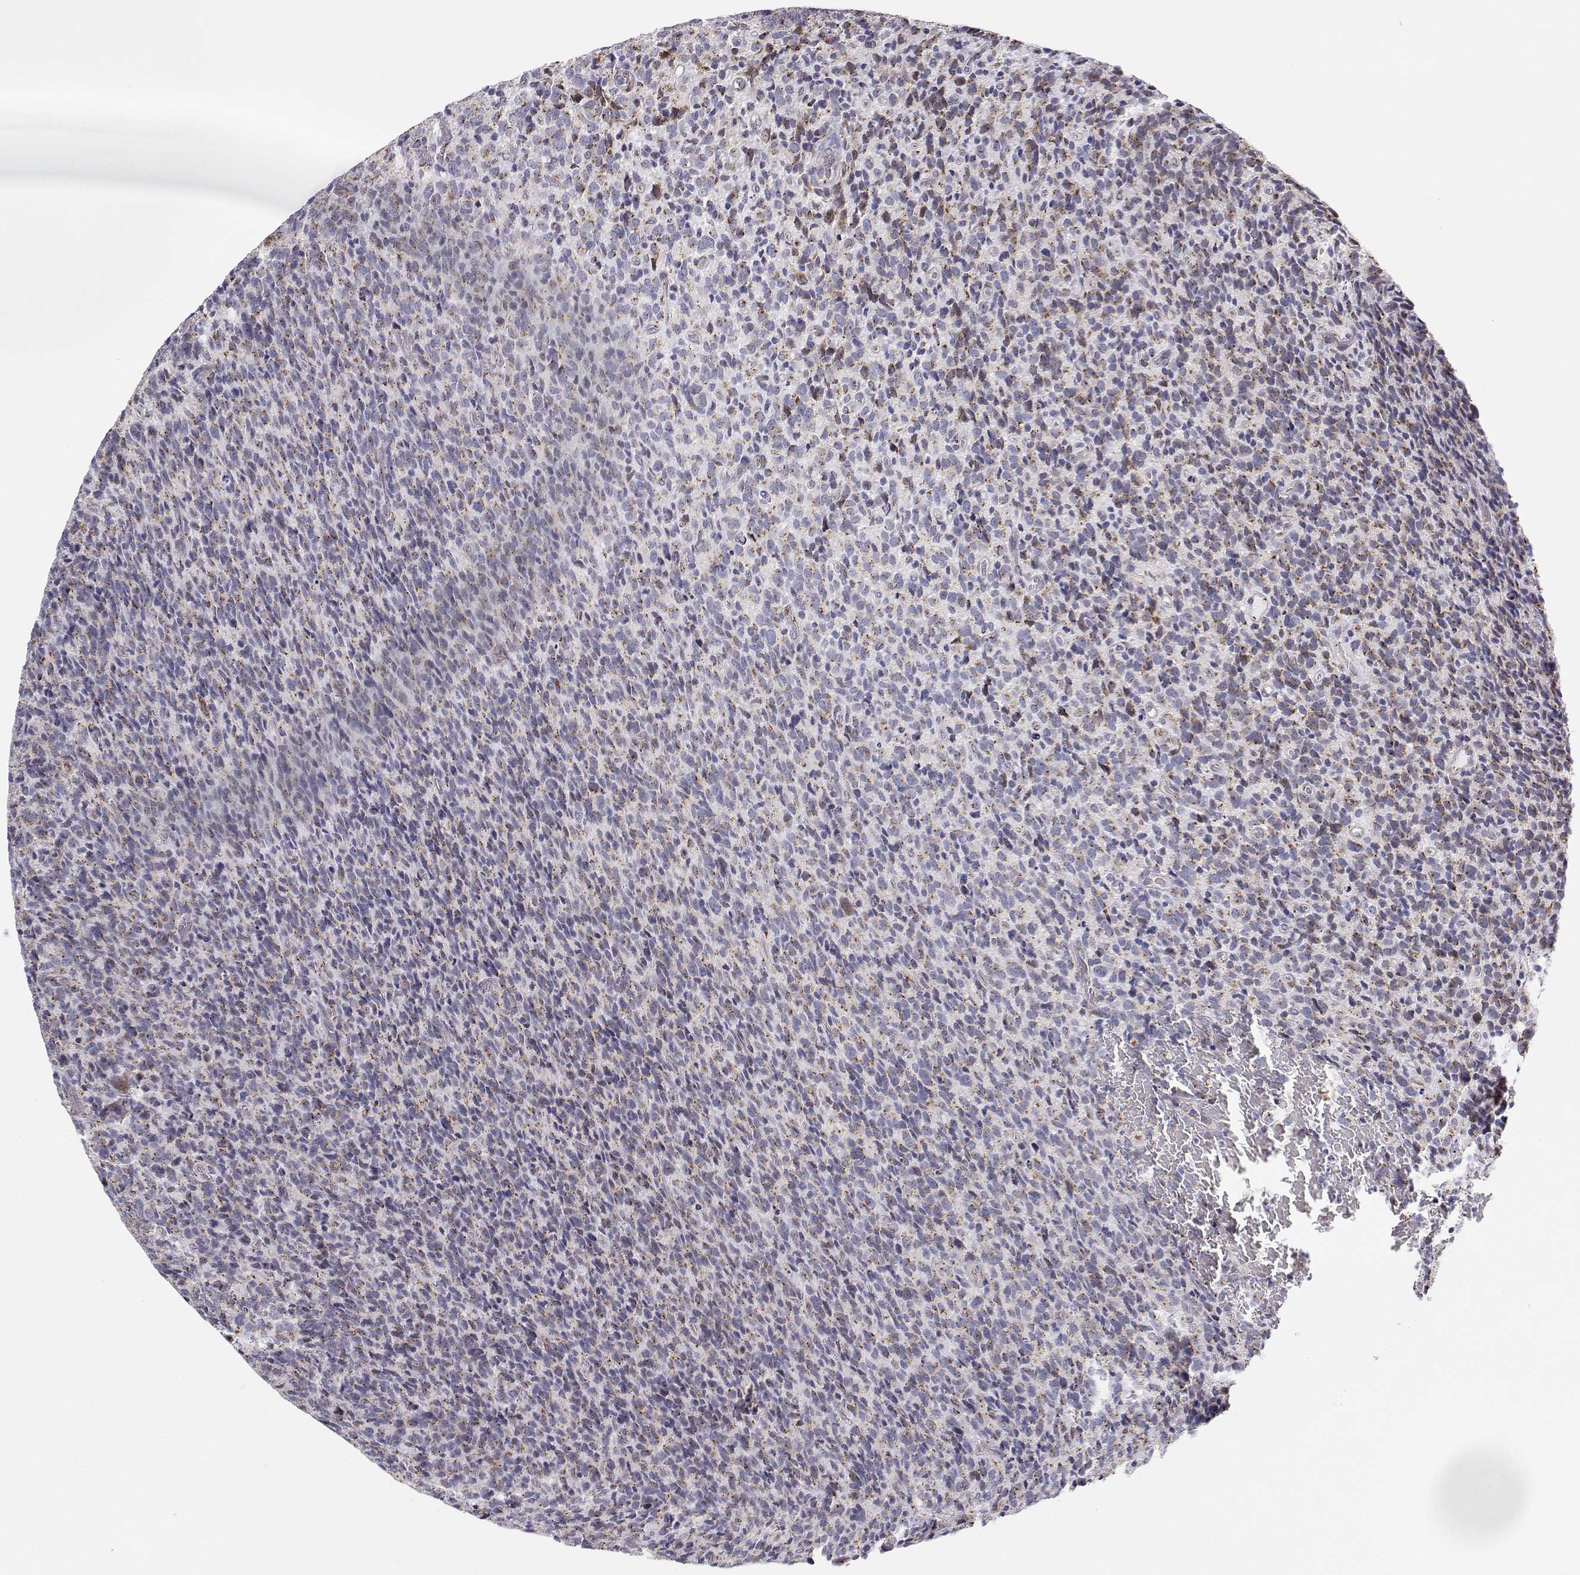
{"staining": {"intensity": "moderate", "quantity": "<25%", "location": "cytoplasmic/membranous"}, "tissue": "glioma", "cell_type": "Tumor cells", "image_type": "cancer", "snomed": [{"axis": "morphology", "description": "Glioma, malignant, High grade"}, {"axis": "topography", "description": "Brain"}], "caption": "Immunohistochemical staining of human malignant glioma (high-grade) reveals low levels of moderate cytoplasmic/membranous protein expression in approximately <25% of tumor cells.", "gene": "STARD13", "patient": {"sex": "male", "age": 76}}